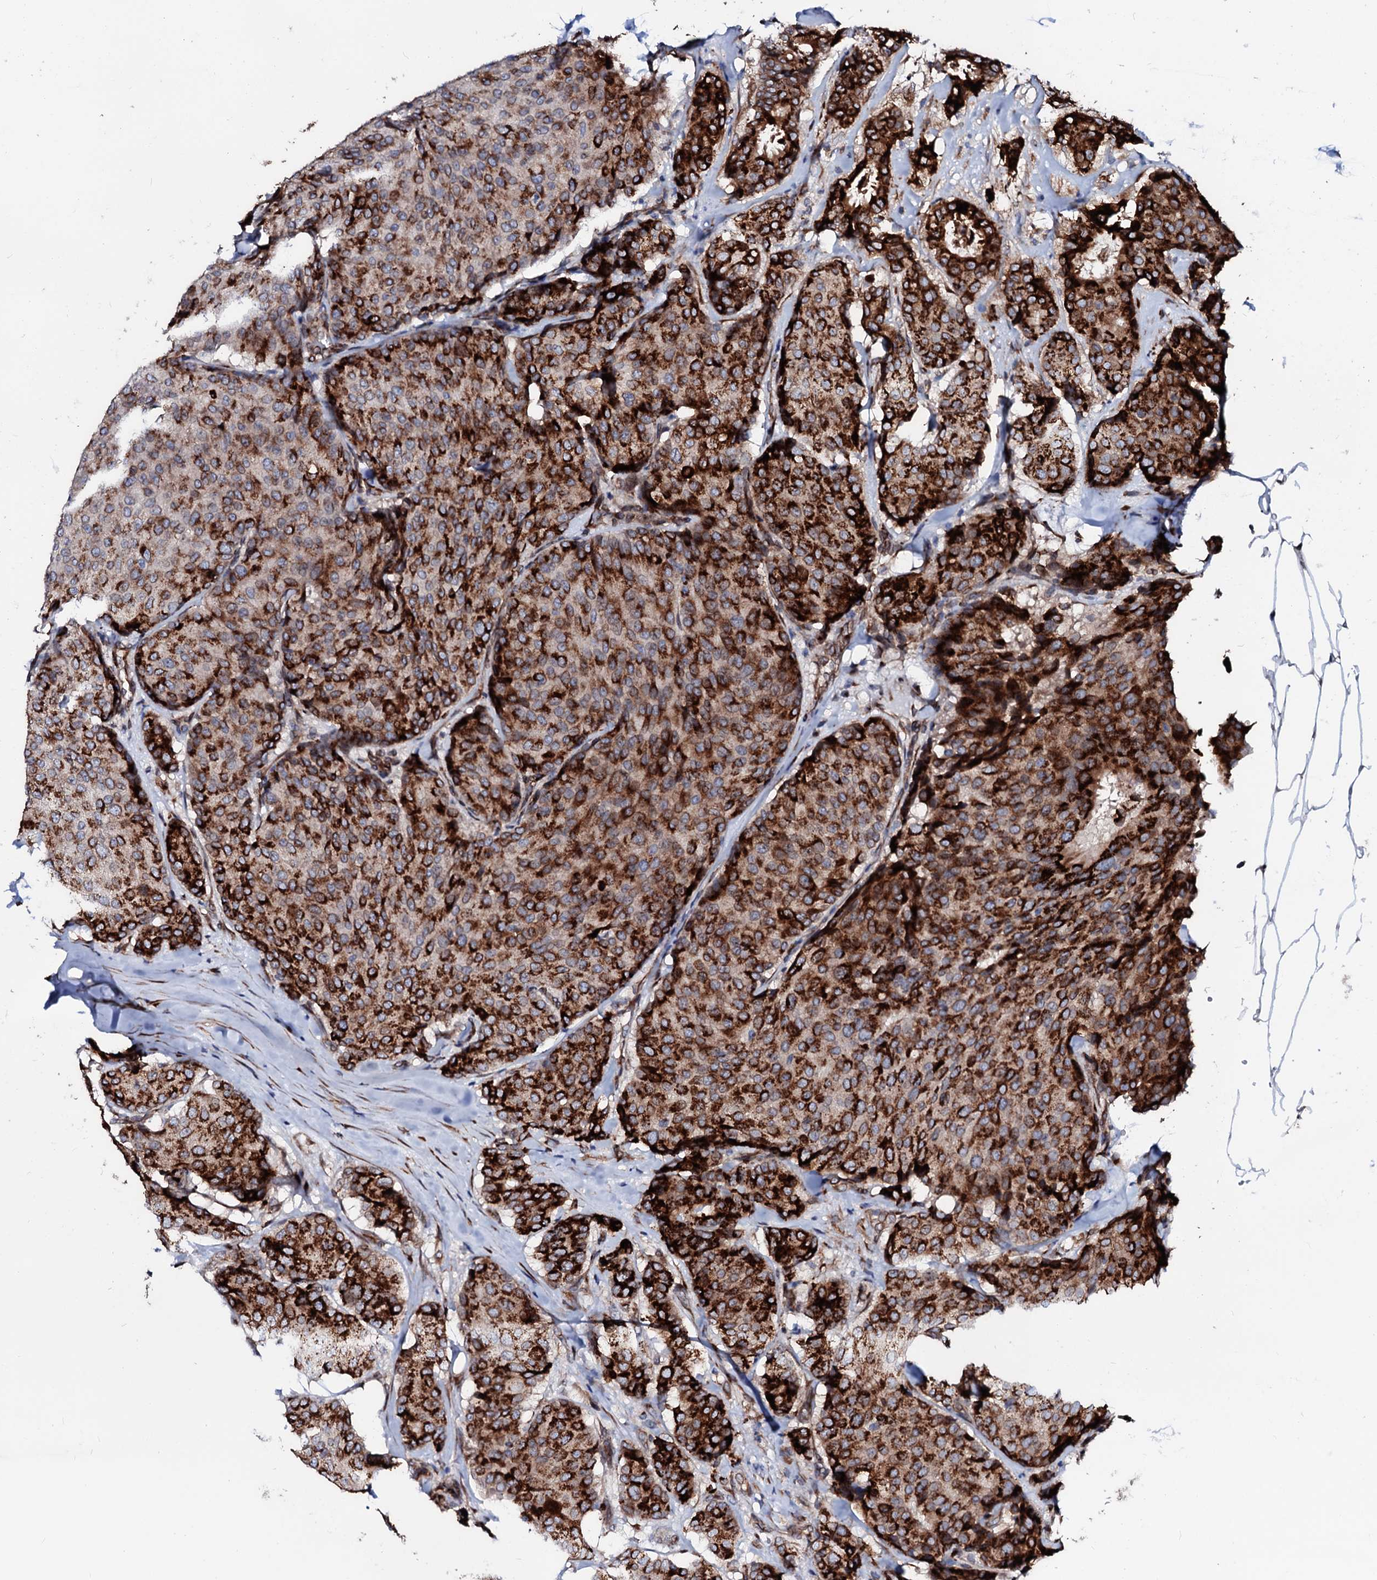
{"staining": {"intensity": "strong", "quantity": ">75%", "location": "cytoplasmic/membranous"}, "tissue": "breast cancer", "cell_type": "Tumor cells", "image_type": "cancer", "snomed": [{"axis": "morphology", "description": "Duct carcinoma"}, {"axis": "topography", "description": "Breast"}], "caption": "Immunohistochemical staining of infiltrating ductal carcinoma (breast) demonstrates high levels of strong cytoplasmic/membranous positivity in approximately >75% of tumor cells.", "gene": "TMCO3", "patient": {"sex": "female", "age": 75}}